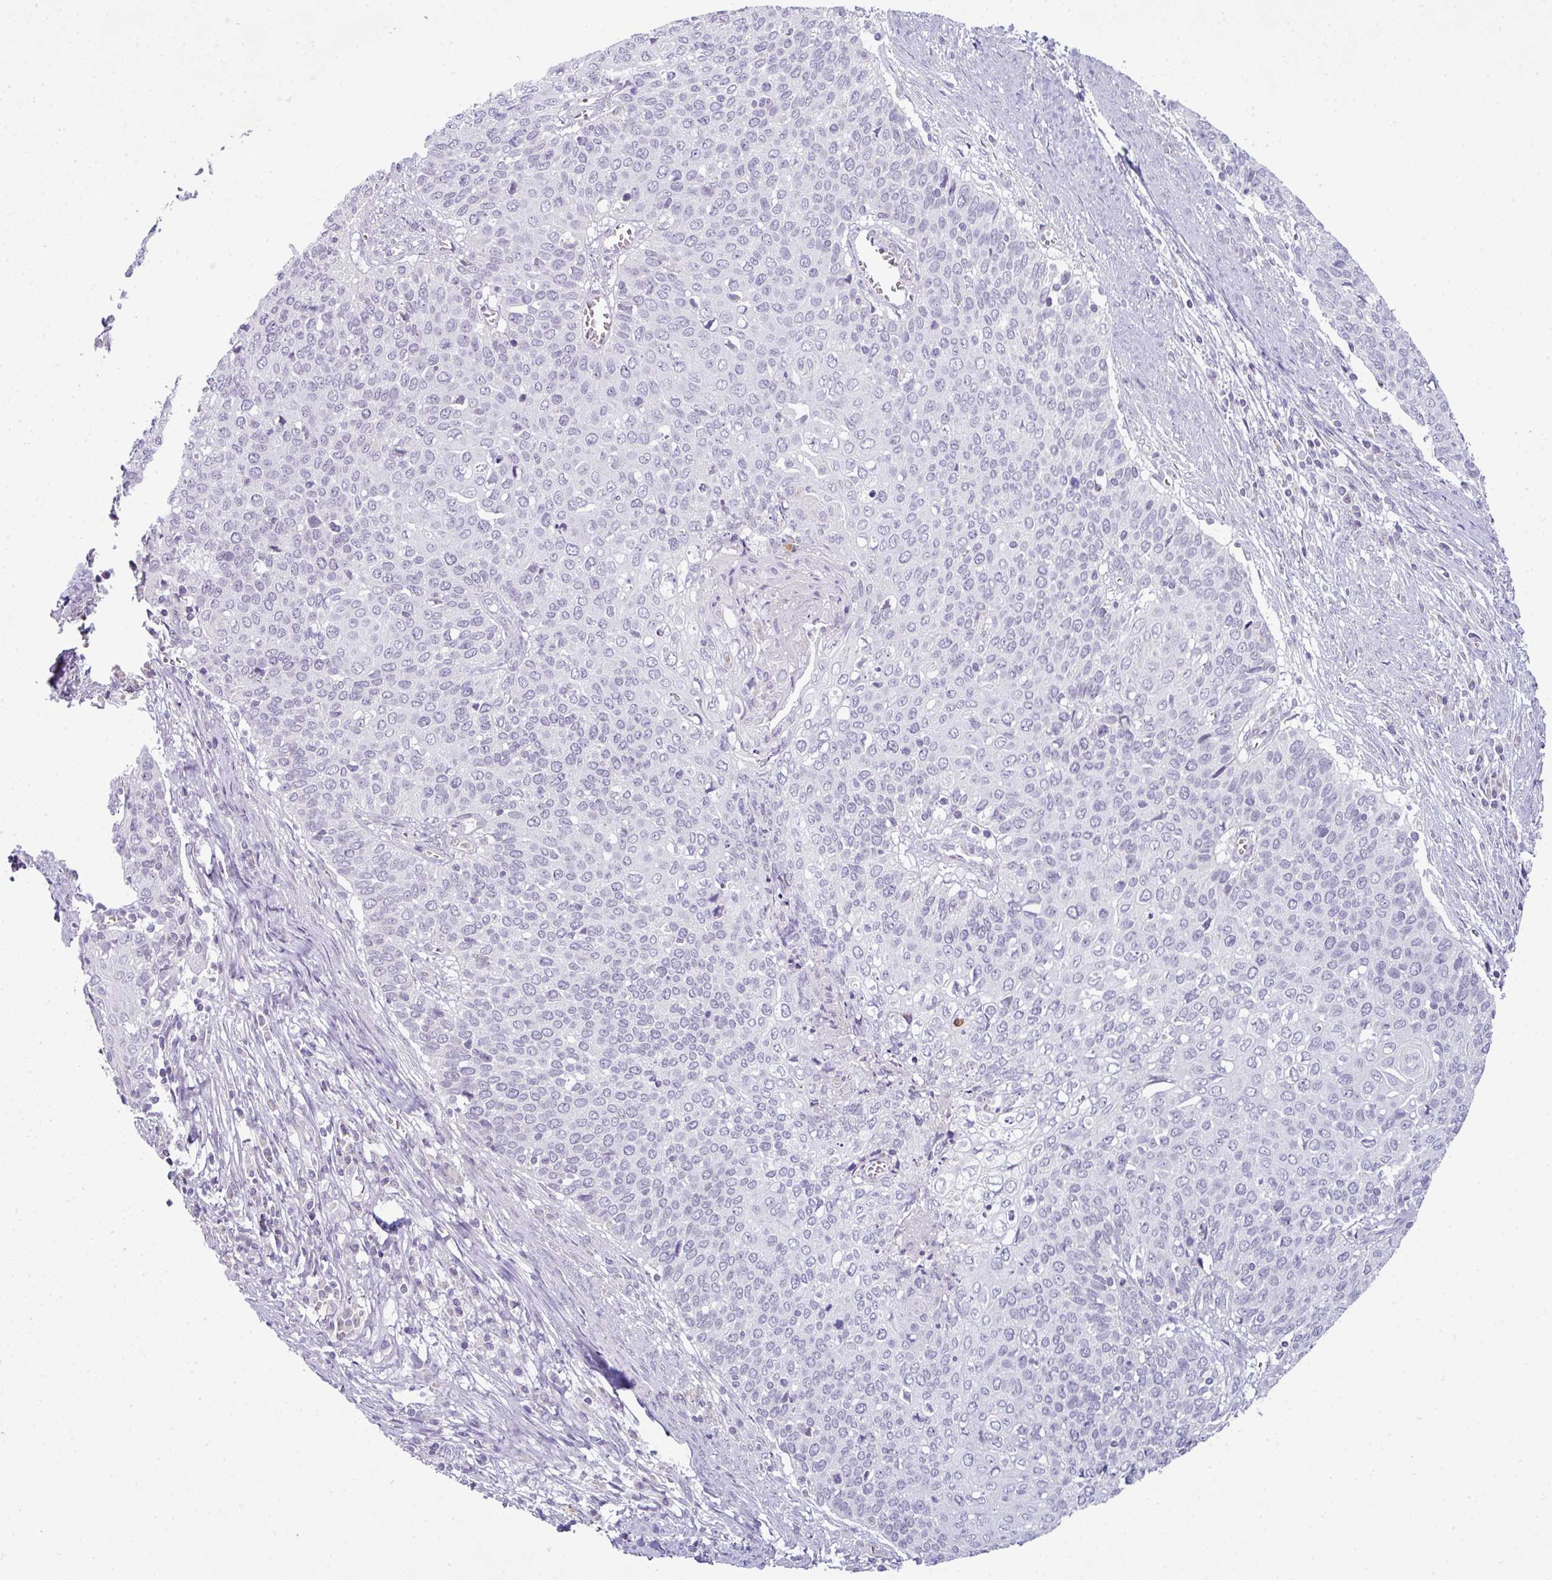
{"staining": {"intensity": "negative", "quantity": "none", "location": "none"}, "tissue": "cervical cancer", "cell_type": "Tumor cells", "image_type": "cancer", "snomed": [{"axis": "morphology", "description": "Squamous cell carcinoma, NOS"}, {"axis": "topography", "description": "Cervix"}], "caption": "Cervical cancer was stained to show a protein in brown. There is no significant positivity in tumor cells. The staining was performed using DAB (3,3'-diaminobenzidine) to visualize the protein expression in brown, while the nuclei were stained in blue with hematoxylin (Magnification: 20x).", "gene": "HBEGF", "patient": {"sex": "female", "age": 39}}